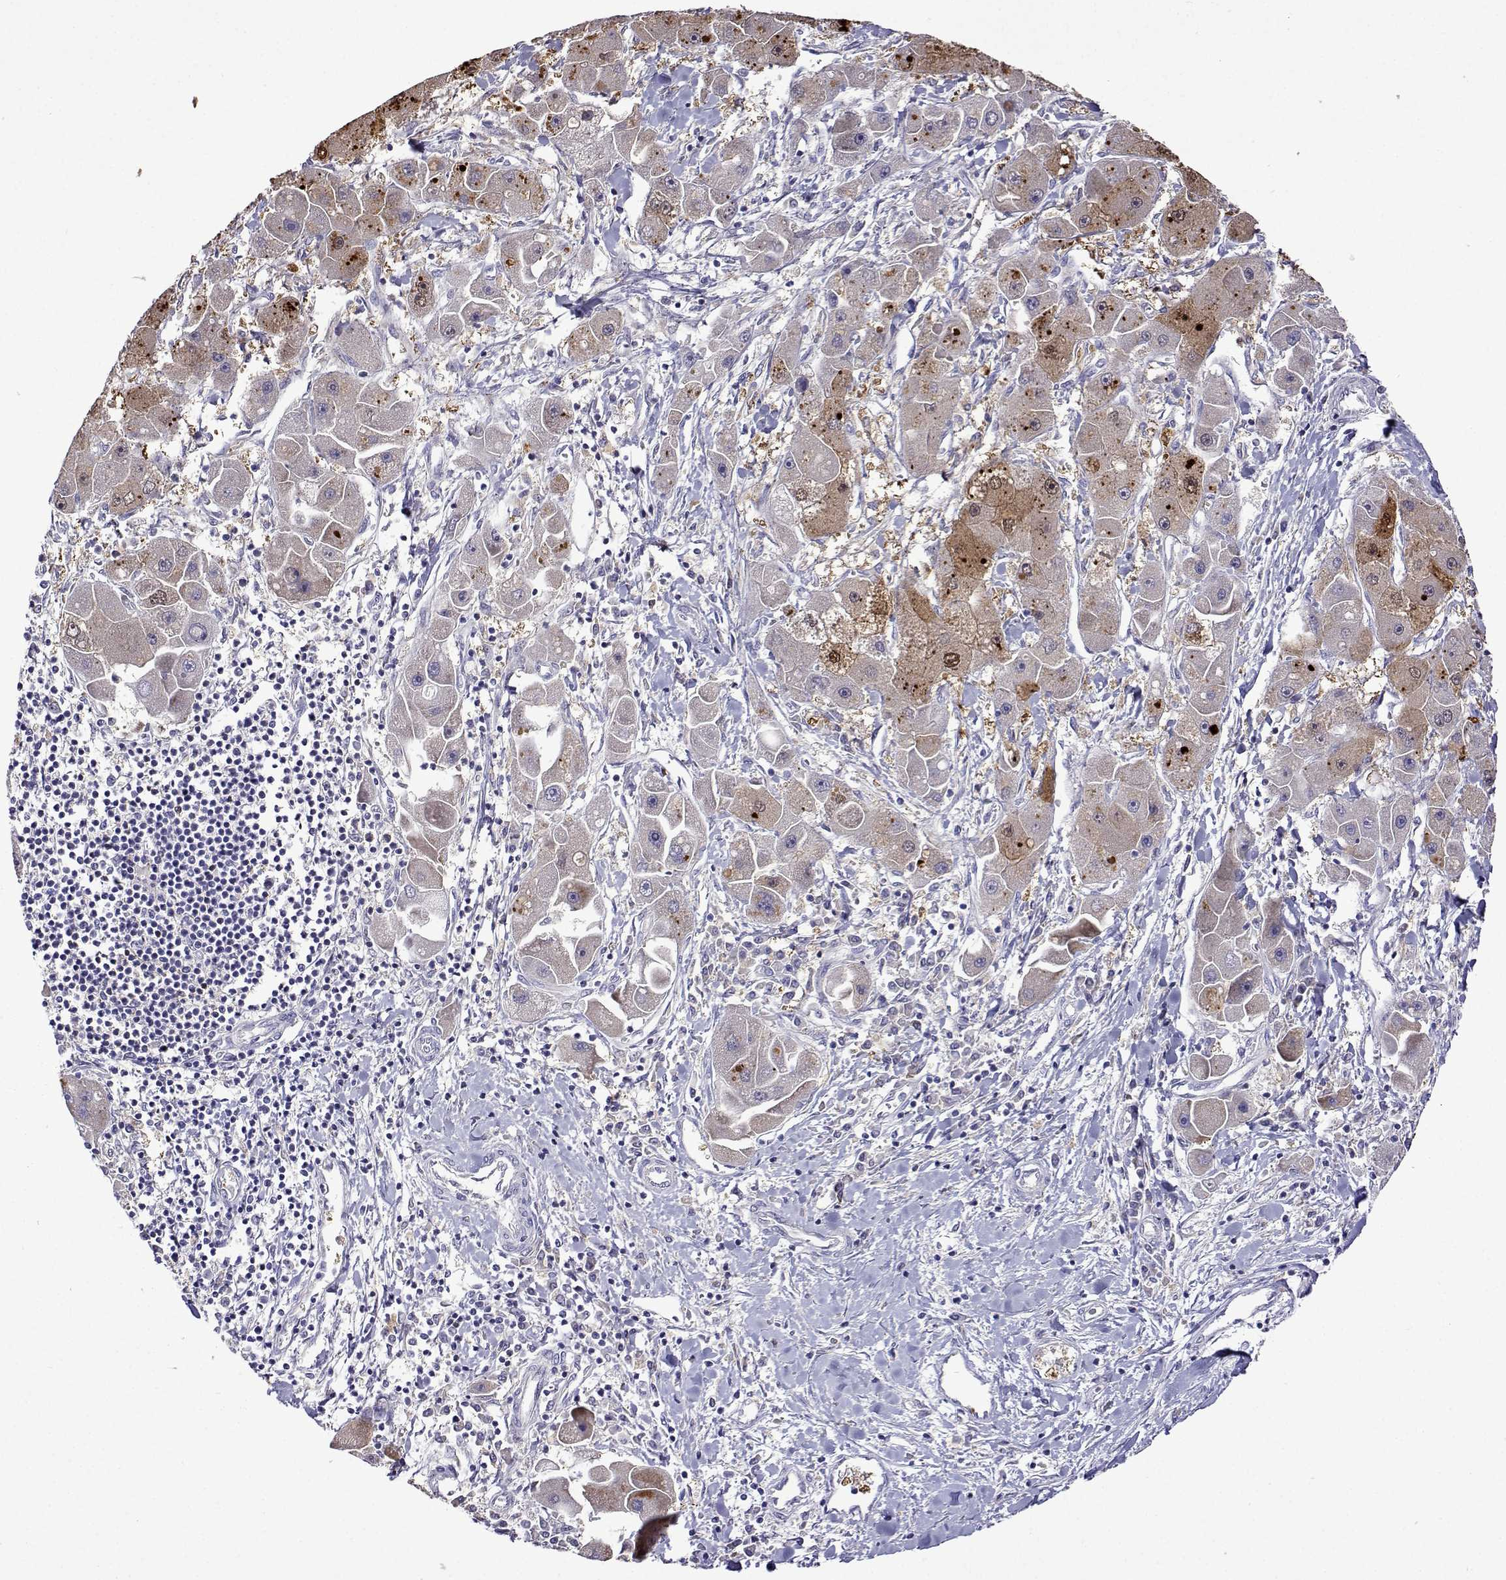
{"staining": {"intensity": "moderate", "quantity": "<25%", "location": "cytoplasmic/membranous,nuclear"}, "tissue": "liver cancer", "cell_type": "Tumor cells", "image_type": "cancer", "snomed": [{"axis": "morphology", "description": "Carcinoma, Hepatocellular, NOS"}, {"axis": "topography", "description": "Liver"}], "caption": "Protein expression analysis of hepatocellular carcinoma (liver) shows moderate cytoplasmic/membranous and nuclear positivity in about <25% of tumor cells.", "gene": "SULT2A1", "patient": {"sex": "male", "age": 24}}